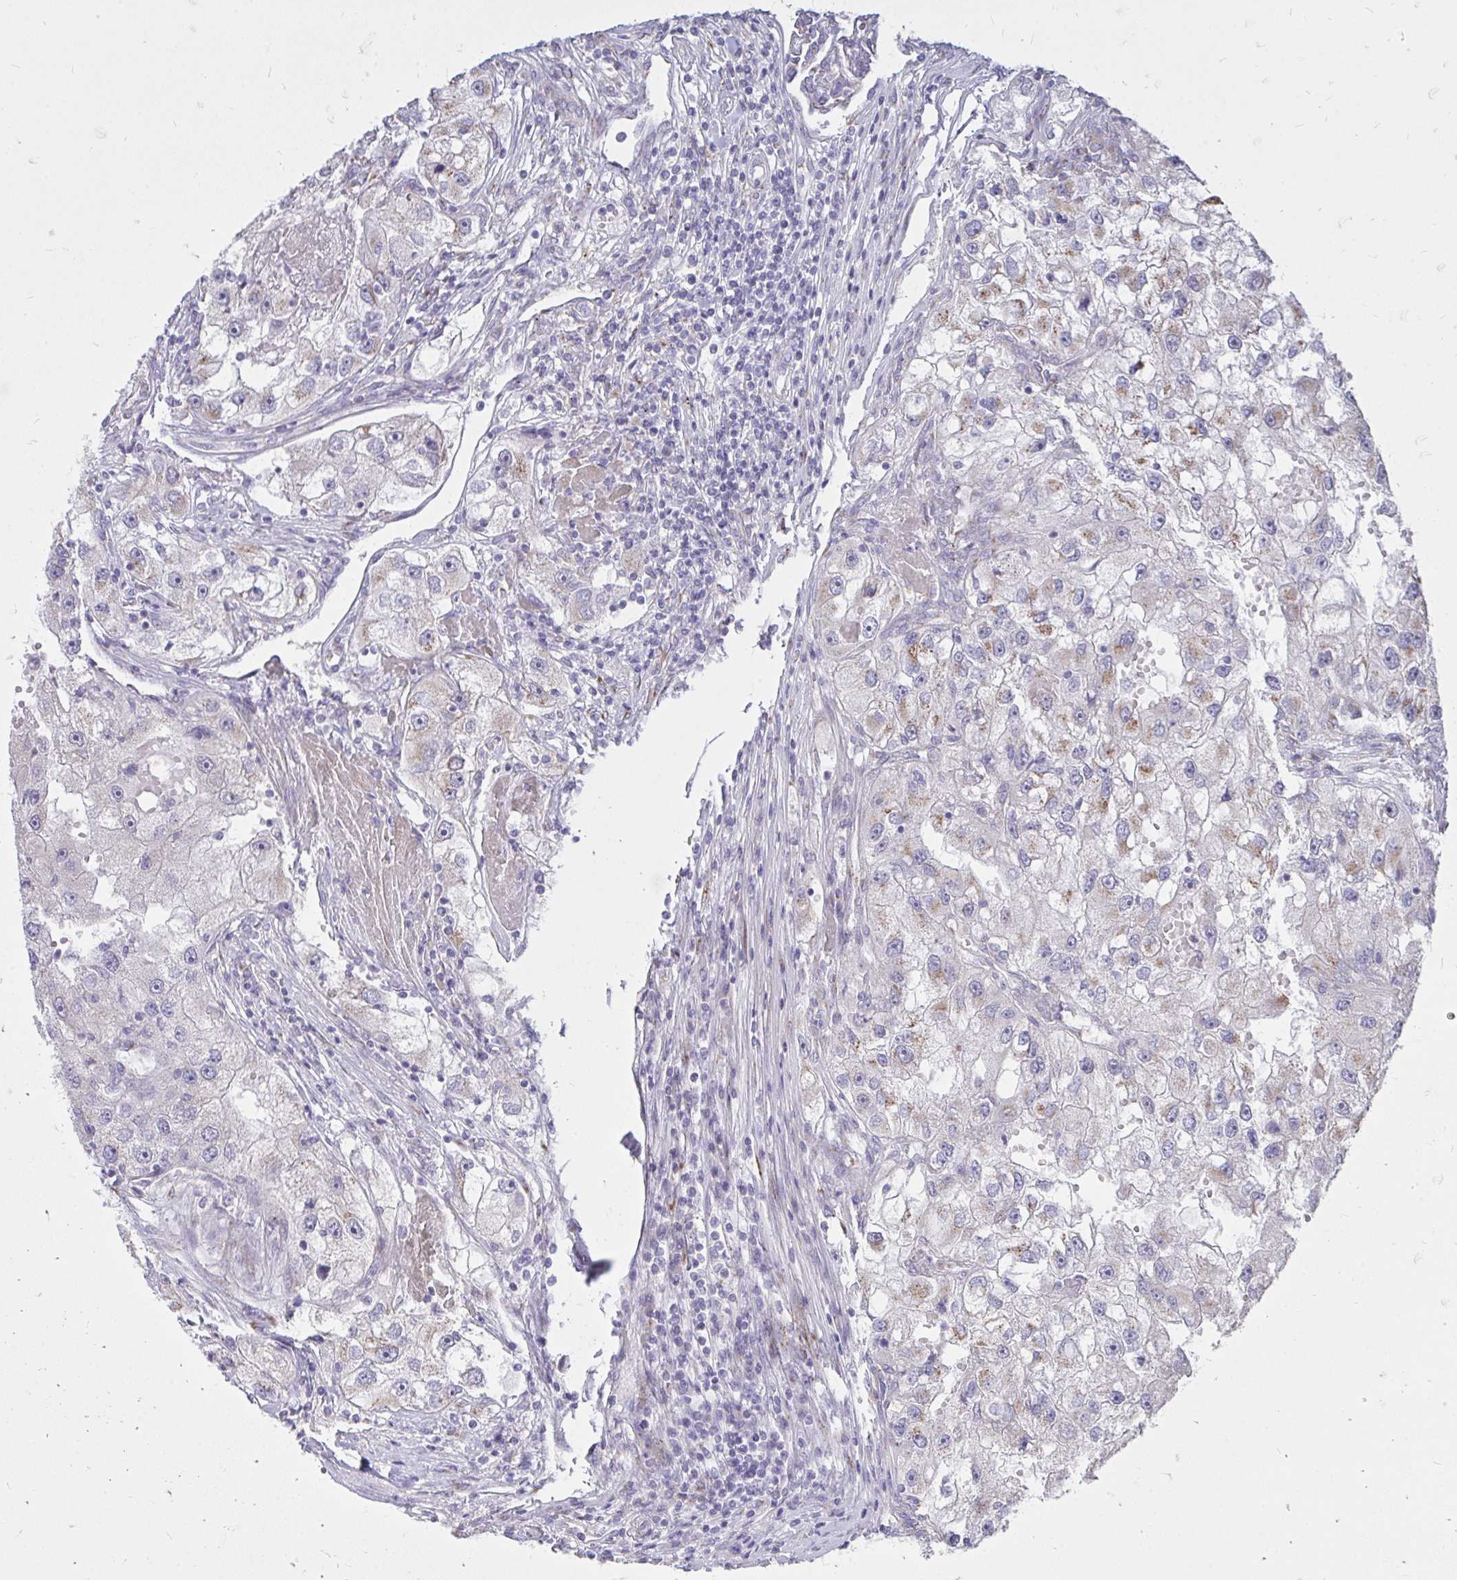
{"staining": {"intensity": "moderate", "quantity": "<25%", "location": "cytoplasmic/membranous"}, "tissue": "renal cancer", "cell_type": "Tumor cells", "image_type": "cancer", "snomed": [{"axis": "morphology", "description": "Adenocarcinoma, NOS"}, {"axis": "topography", "description": "Kidney"}], "caption": "A brown stain labels moderate cytoplasmic/membranous positivity of a protein in human renal cancer (adenocarcinoma) tumor cells.", "gene": "RAB6B", "patient": {"sex": "male", "age": 63}}